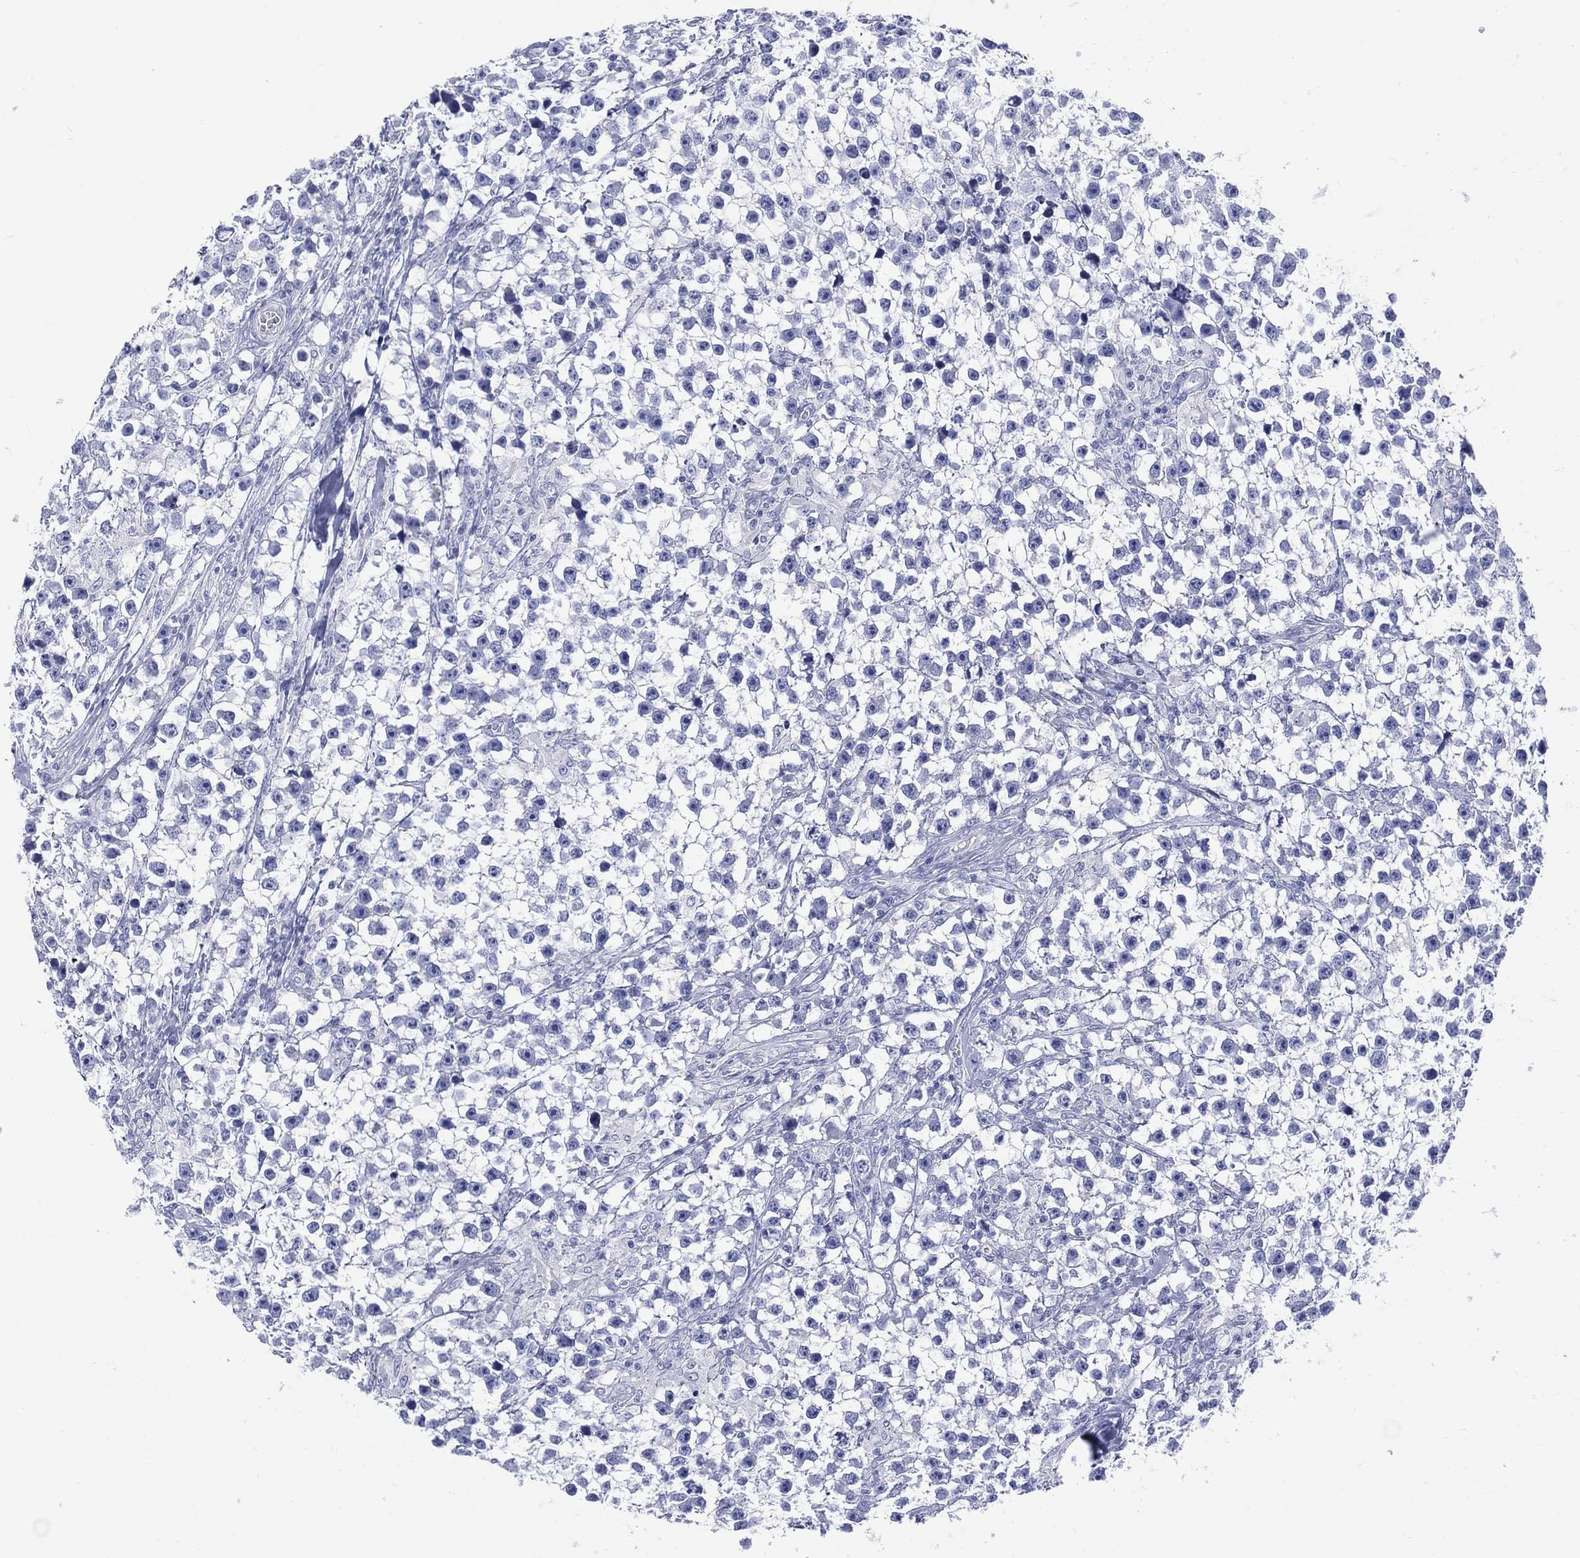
{"staining": {"intensity": "negative", "quantity": "none", "location": "none"}, "tissue": "testis cancer", "cell_type": "Tumor cells", "image_type": "cancer", "snomed": [{"axis": "morphology", "description": "Seminoma, NOS"}, {"axis": "topography", "description": "Testis"}], "caption": "IHC of testis seminoma demonstrates no positivity in tumor cells.", "gene": "LRRD1", "patient": {"sex": "male", "age": 59}}